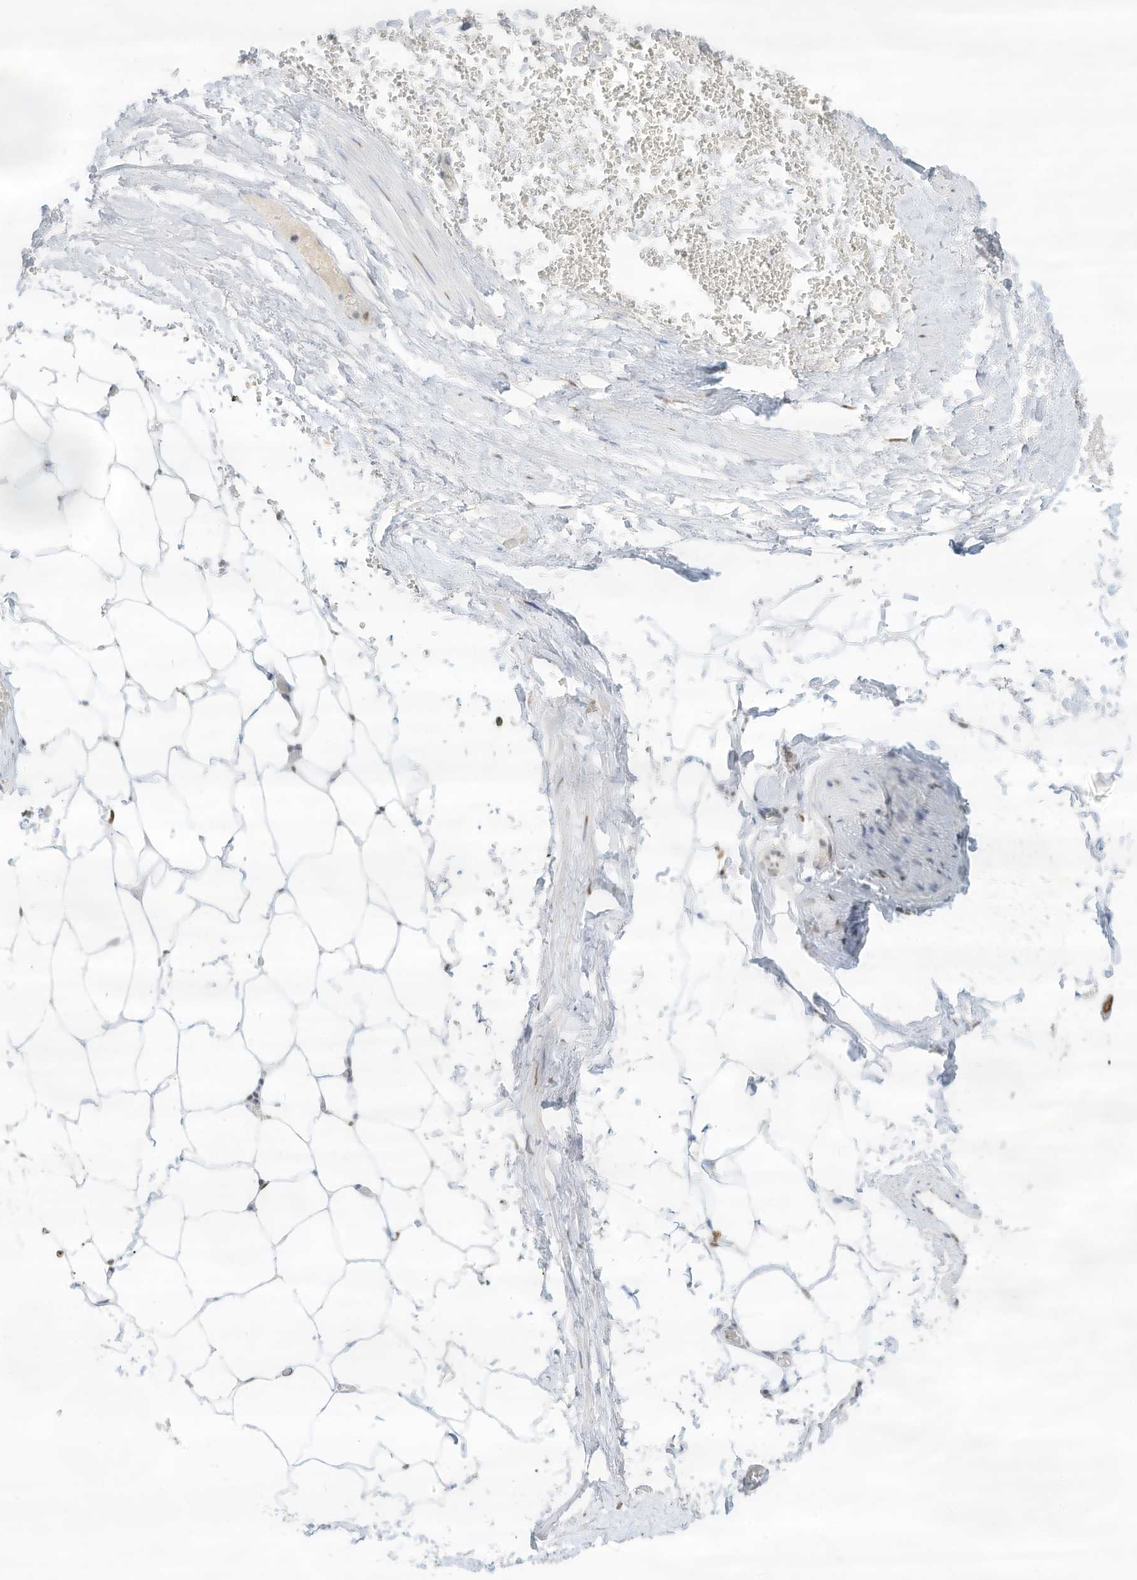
{"staining": {"intensity": "weak", "quantity": "25%-75%", "location": "nuclear"}, "tissue": "adipose tissue", "cell_type": "Adipocytes", "image_type": "normal", "snomed": [{"axis": "morphology", "description": "Normal tissue, NOS"}, {"axis": "morphology", "description": "Adenocarcinoma, Low grade"}, {"axis": "topography", "description": "Prostate"}, {"axis": "topography", "description": "Peripheral nerve tissue"}], "caption": "A high-resolution photomicrograph shows immunohistochemistry (IHC) staining of unremarkable adipose tissue, which reveals weak nuclear positivity in approximately 25%-75% of adipocytes.", "gene": "NHSL1", "patient": {"sex": "male", "age": 63}}